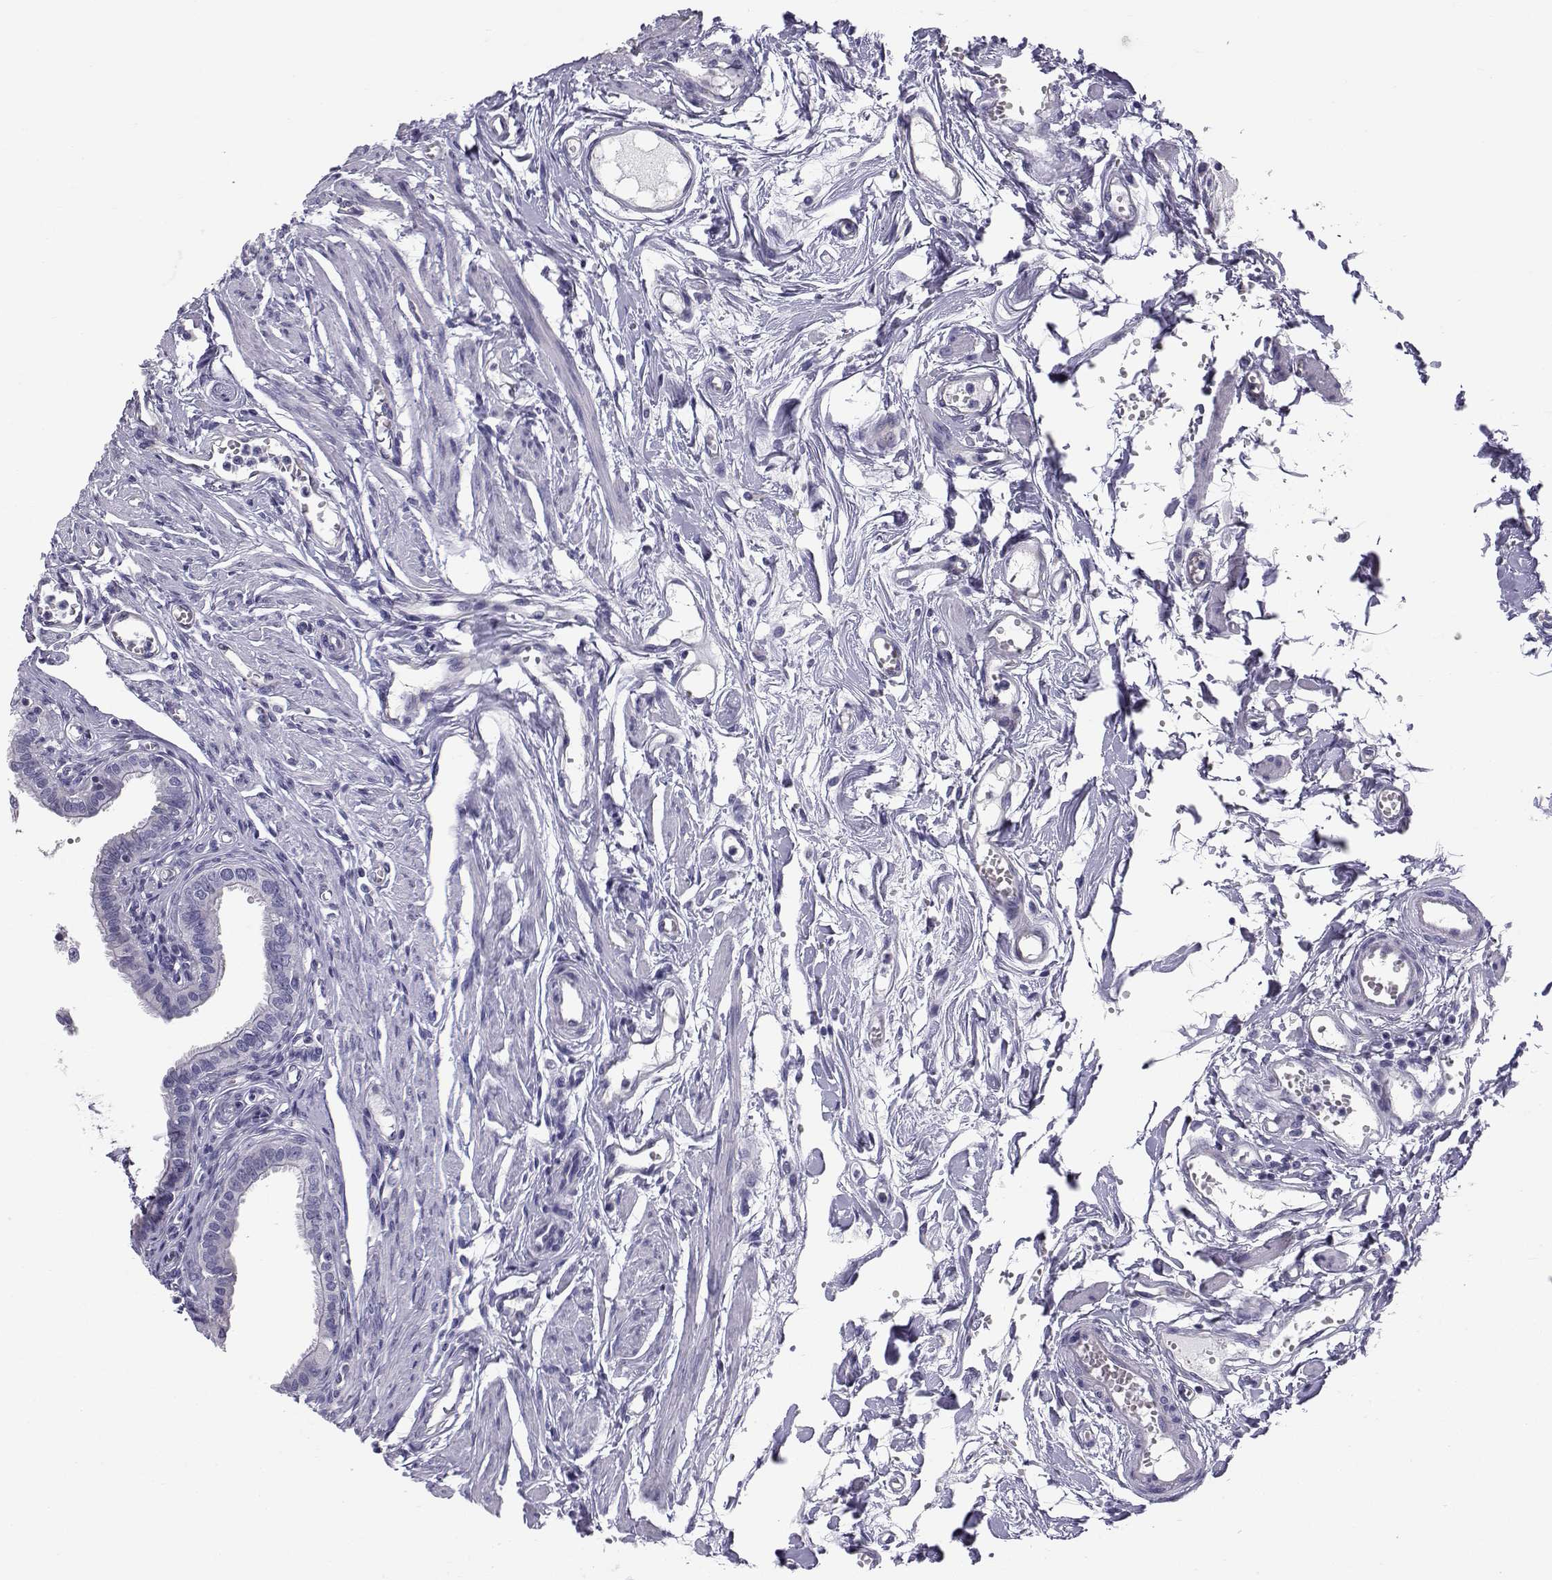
{"staining": {"intensity": "negative", "quantity": "none", "location": "none"}, "tissue": "fallopian tube", "cell_type": "Glandular cells", "image_type": "normal", "snomed": [{"axis": "morphology", "description": "Normal tissue, NOS"}, {"axis": "morphology", "description": "Carcinoma, endometroid"}, {"axis": "topography", "description": "Fallopian tube"}, {"axis": "topography", "description": "Ovary"}], "caption": "A high-resolution histopathology image shows immunohistochemistry (IHC) staining of normal fallopian tube, which demonstrates no significant expression in glandular cells.", "gene": "RNASE12", "patient": {"sex": "female", "age": 42}}